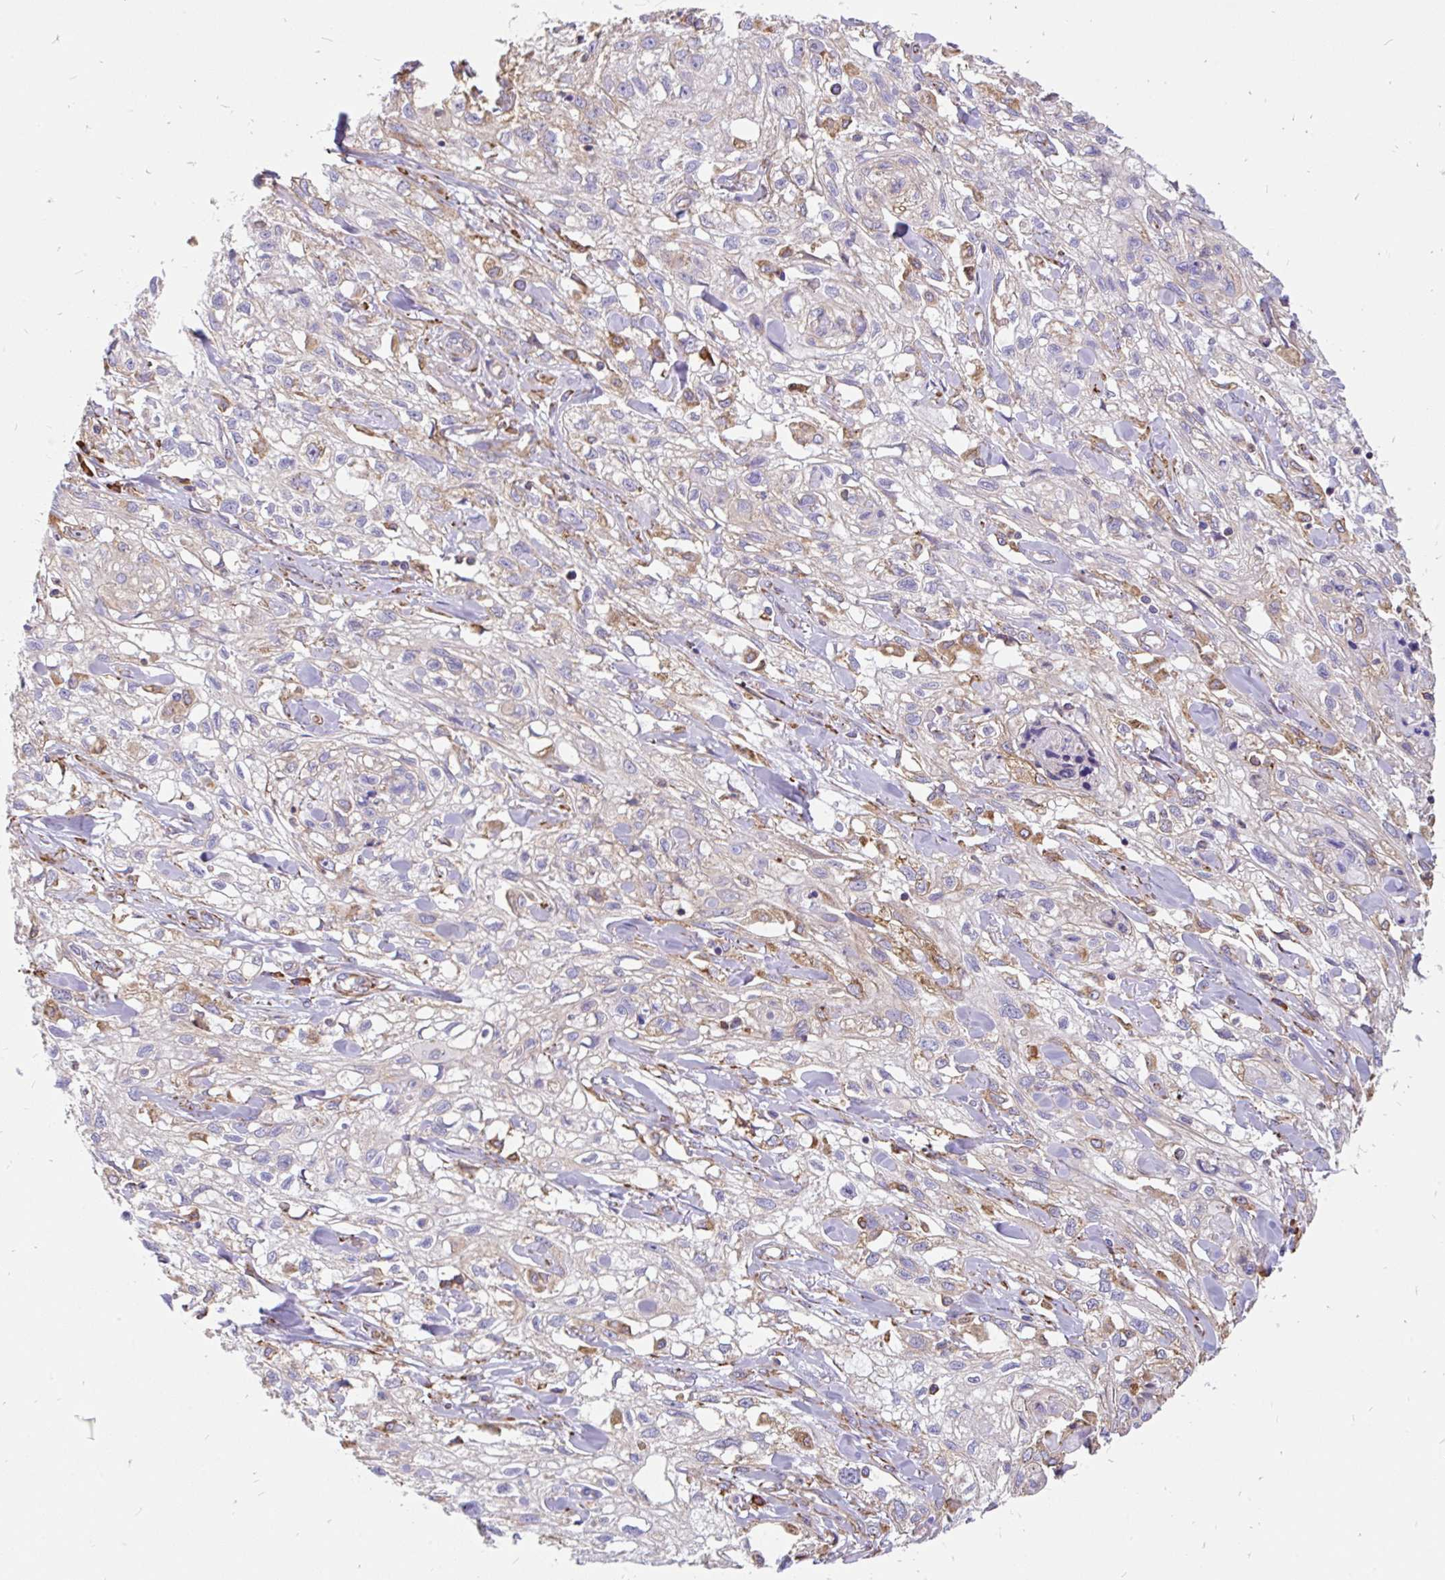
{"staining": {"intensity": "moderate", "quantity": "<25%", "location": "cytoplasmic/membranous"}, "tissue": "skin cancer", "cell_type": "Tumor cells", "image_type": "cancer", "snomed": [{"axis": "morphology", "description": "Squamous cell carcinoma, NOS"}, {"axis": "topography", "description": "Skin"}, {"axis": "topography", "description": "Vulva"}], "caption": "The photomicrograph shows a brown stain indicating the presence of a protein in the cytoplasmic/membranous of tumor cells in skin squamous cell carcinoma. Nuclei are stained in blue.", "gene": "EML5", "patient": {"sex": "female", "age": 86}}